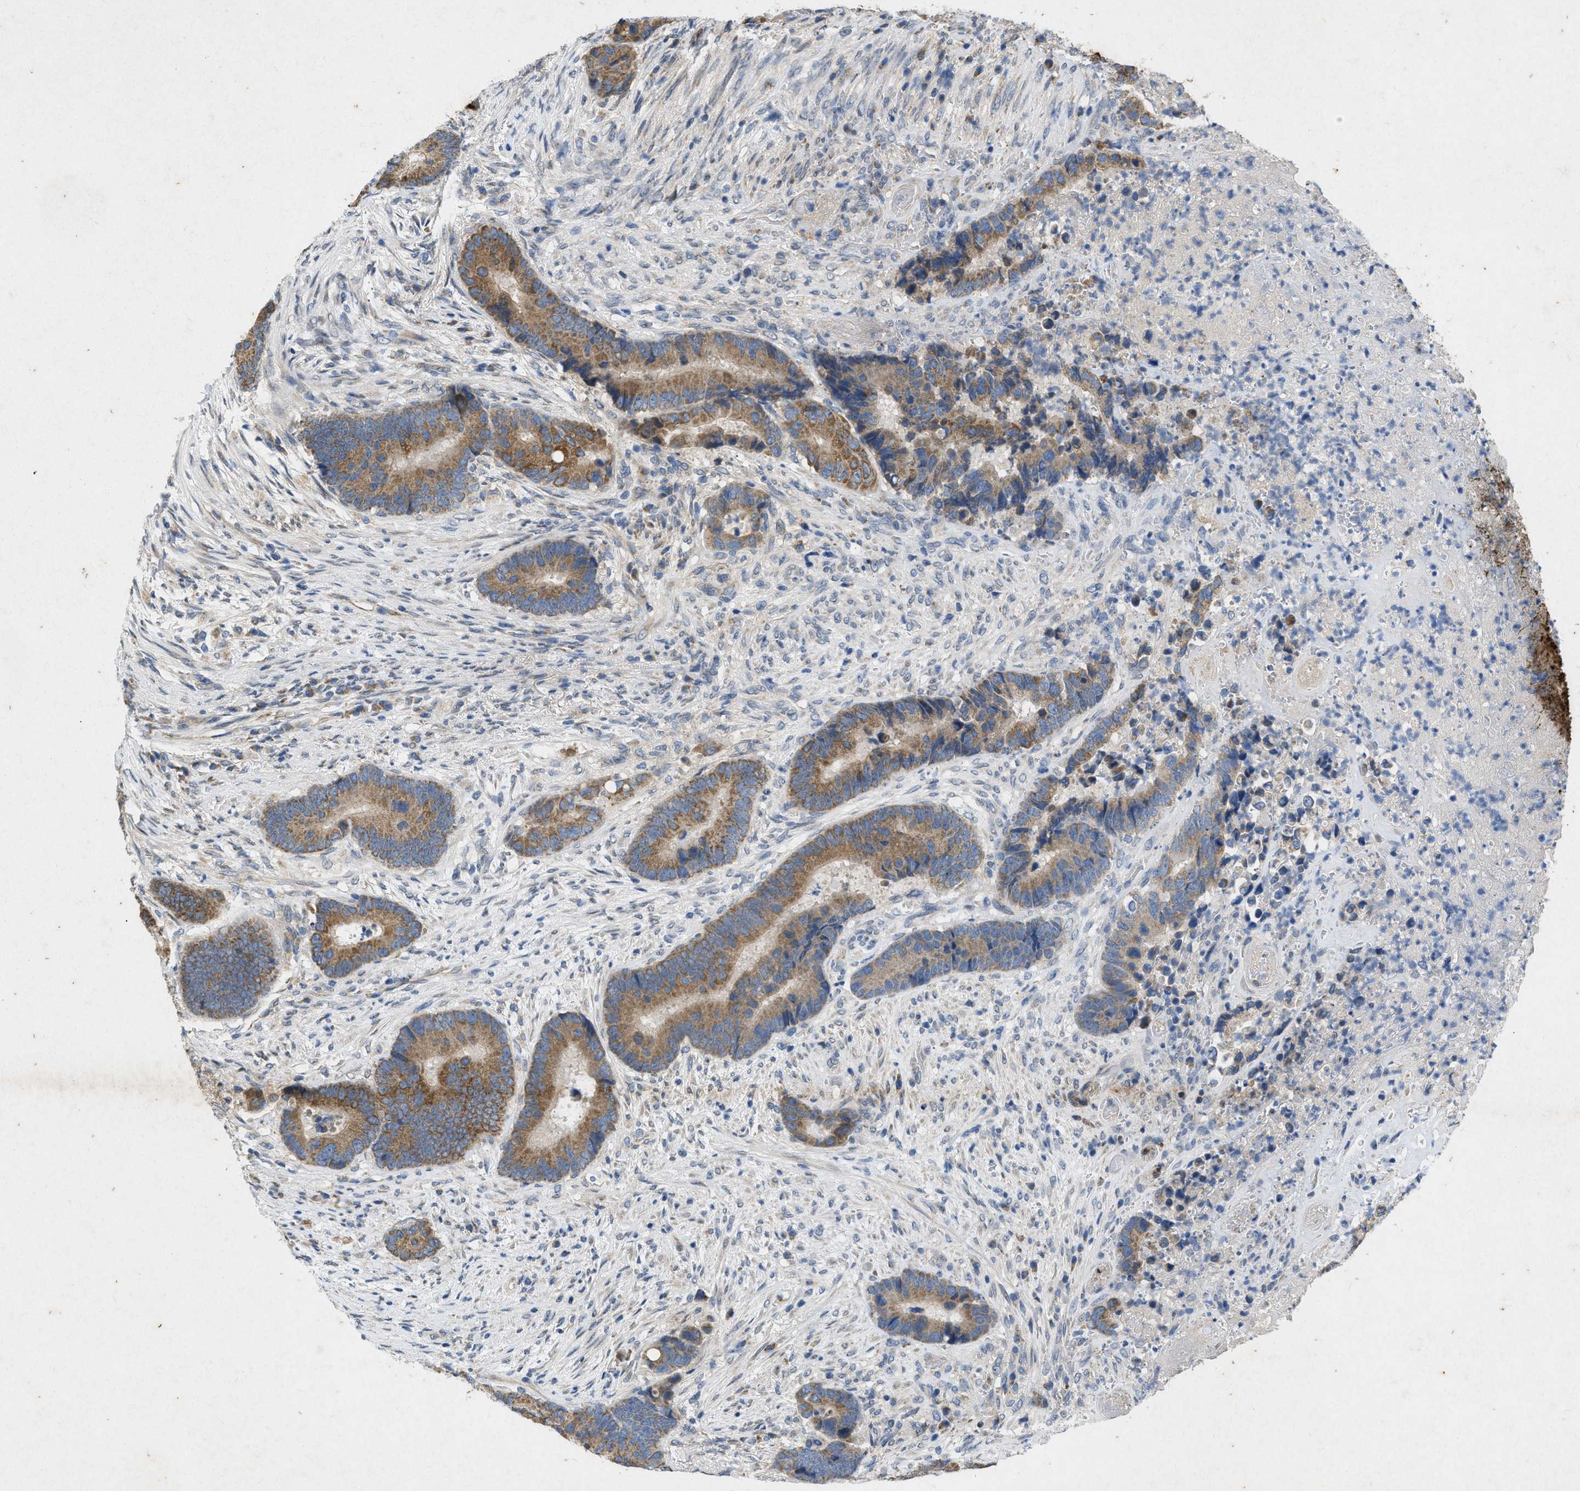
{"staining": {"intensity": "moderate", "quantity": ">75%", "location": "cytoplasmic/membranous"}, "tissue": "colorectal cancer", "cell_type": "Tumor cells", "image_type": "cancer", "snomed": [{"axis": "morphology", "description": "Adenocarcinoma, NOS"}, {"axis": "topography", "description": "Rectum"}], "caption": "Tumor cells display medium levels of moderate cytoplasmic/membranous positivity in about >75% of cells in human adenocarcinoma (colorectal).", "gene": "PRKG2", "patient": {"sex": "female", "age": 89}}